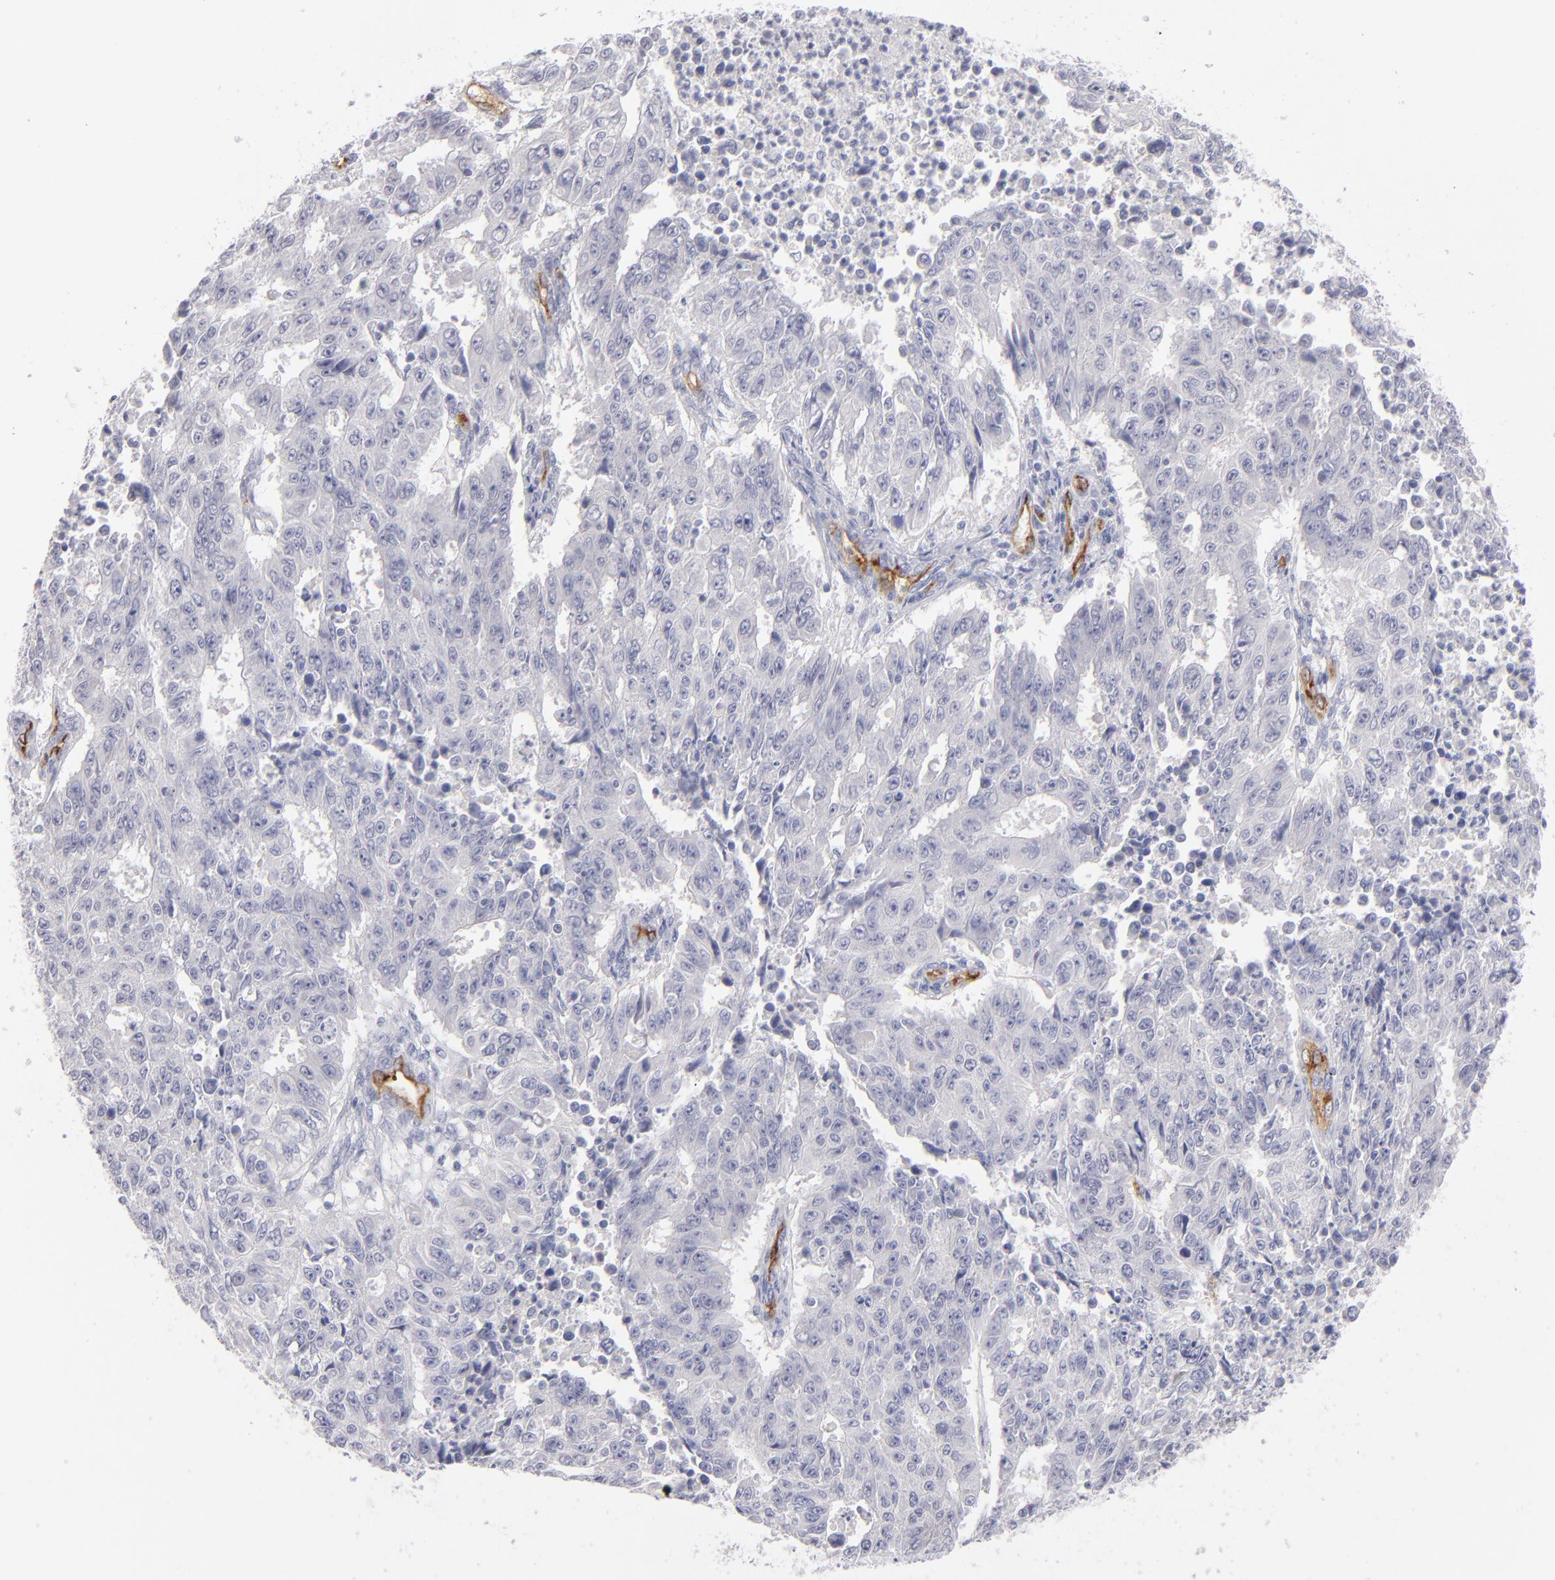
{"staining": {"intensity": "negative", "quantity": "none", "location": "none"}, "tissue": "endometrial cancer", "cell_type": "Tumor cells", "image_type": "cancer", "snomed": [{"axis": "morphology", "description": "Adenocarcinoma, NOS"}, {"axis": "topography", "description": "Endometrium"}], "caption": "This is an immunohistochemistry (IHC) image of endometrial cancer (adenocarcinoma). There is no expression in tumor cells.", "gene": "PLVAP", "patient": {"sex": "female", "age": 42}}